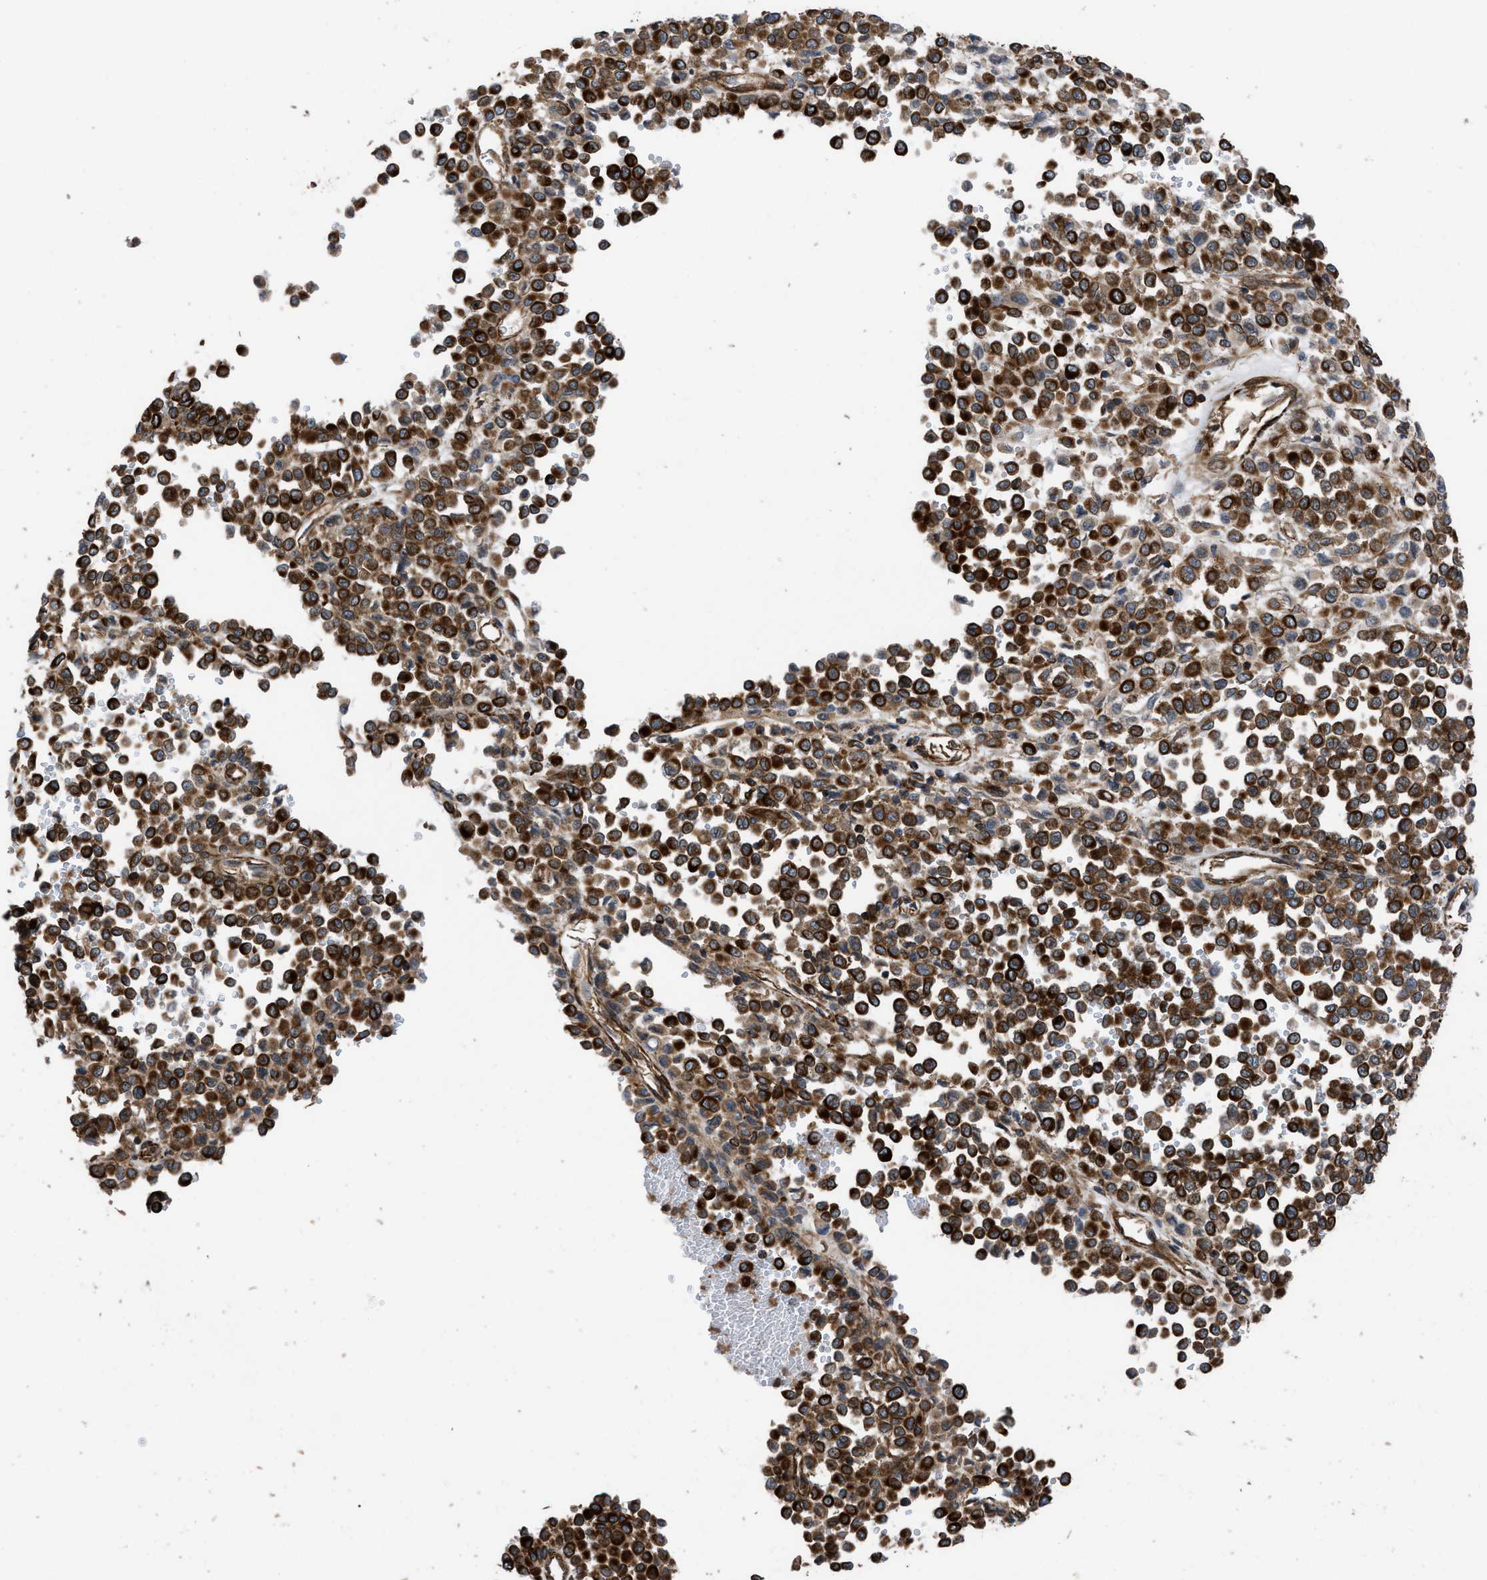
{"staining": {"intensity": "strong", "quantity": ">75%", "location": "cytoplasmic/membranous"}, "tissue": "melanoma", "cell_type": "Tumor cells", "image_type": "cancer", "snomed": [{"axis": "morphology", "description": "Malignant melanoma, Metastatic site"}, {"axis": "topography", "description": "Pancreas"}], "caption": "IHC image of malignant melanoma (metastatic site) stained for a protein (brown), which reveals high levels of strong cytoplasmic/membranous positivity in about >75% of tumor cells.", "gene": "PTPRE", "patient": {"sex": "female", "age": 30}}